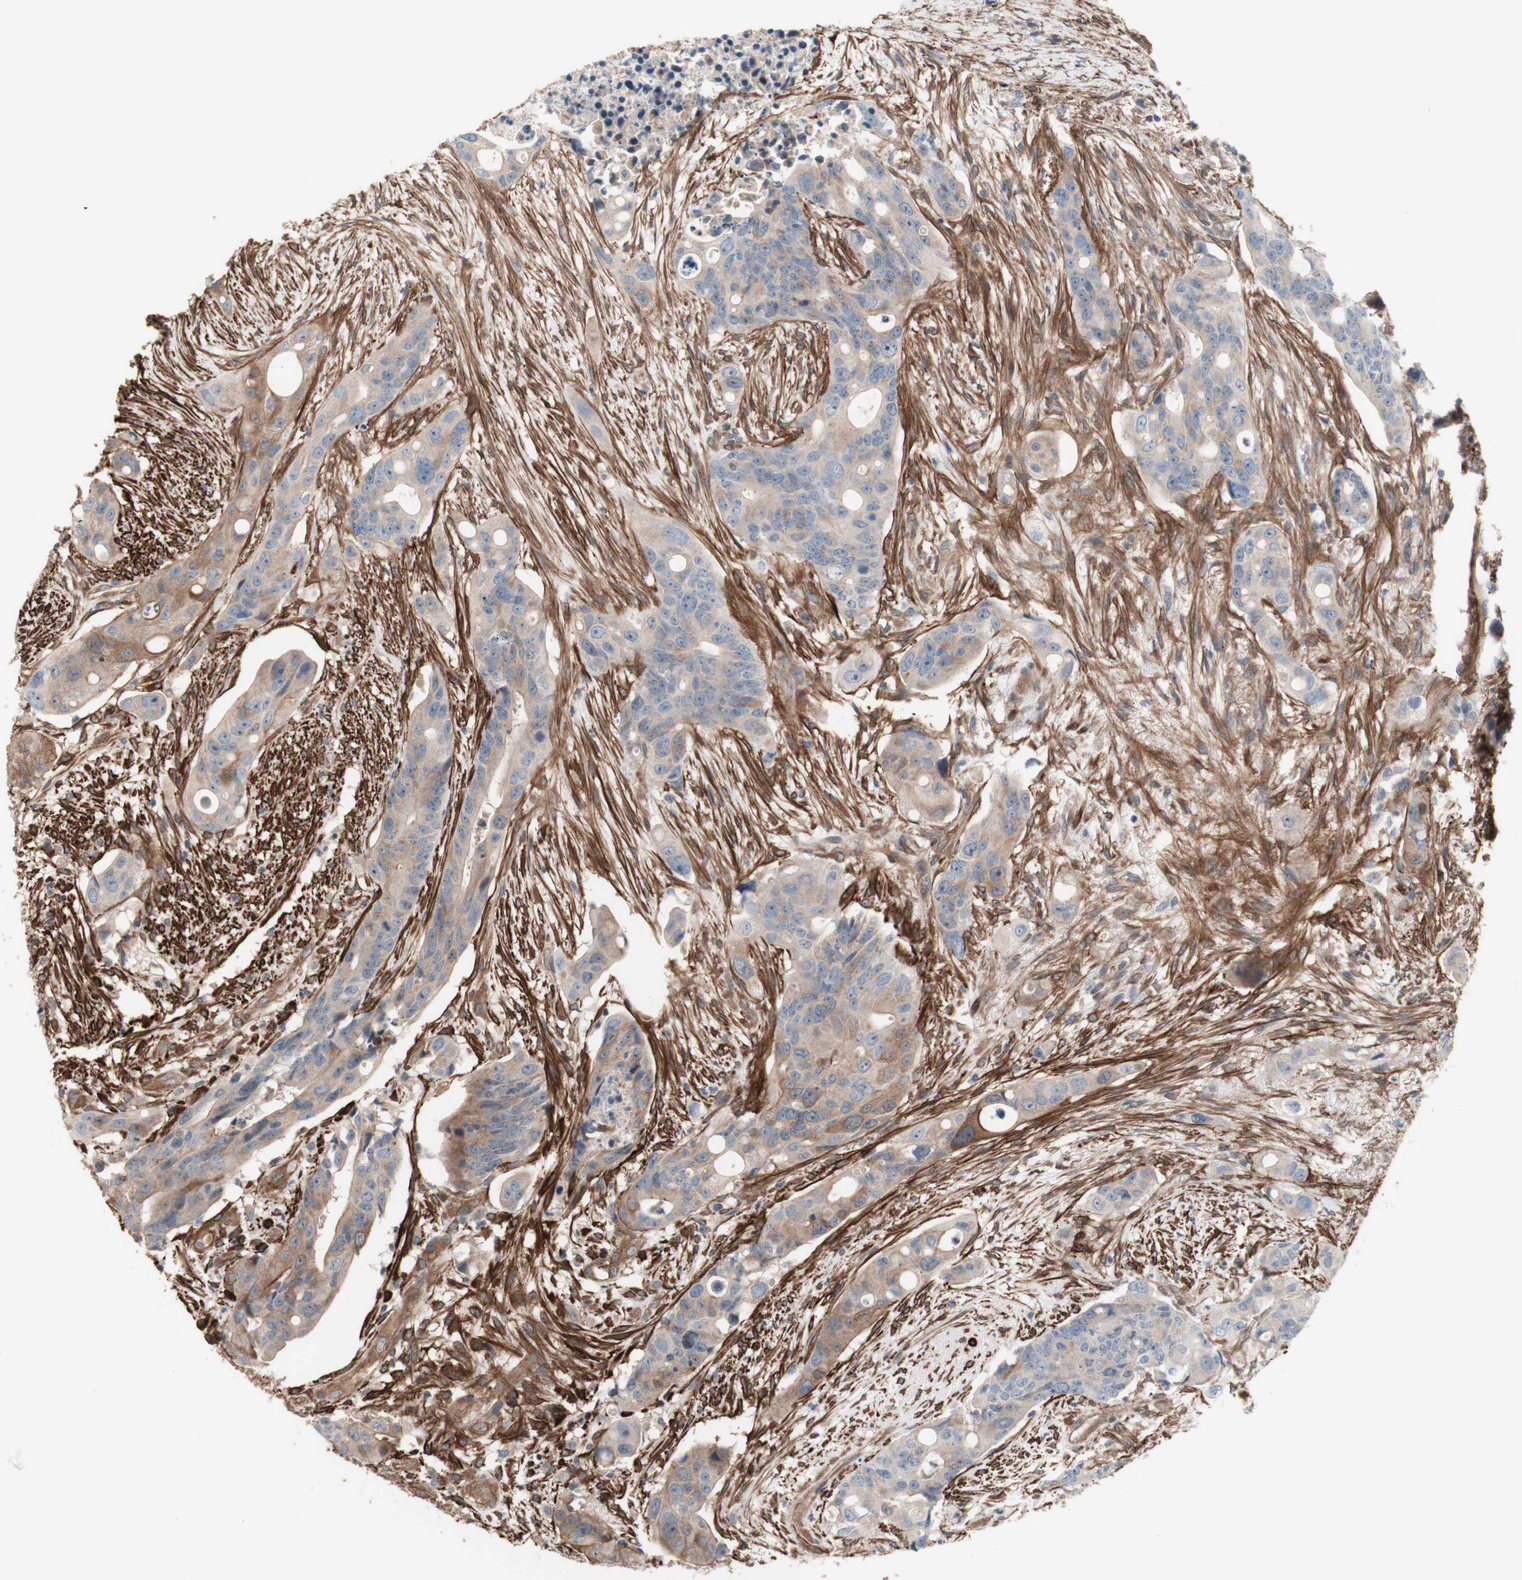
{"staining": {"intensity": "weak", "quantity": ">75%", "location": "cytoplasmic/membranous"}, "tissue": "colorectal cancer", "cell_type": "Tumor cells", "image_type": "cancer", "snomed": [{"axis": "morphology", "description": "Adenocarcinoma, NOS"}, {"axis": "topography", "description": "Colon"}], "caption": "The micrograph reveals immunohistochemical staining of adenocarcinoma (colorectal). There is weak cytoplasmic/membranous positivity is seen in about >75% of tumor cells.", "gene": "CNN3", "patient": {"sex": "female", "age": 57}}